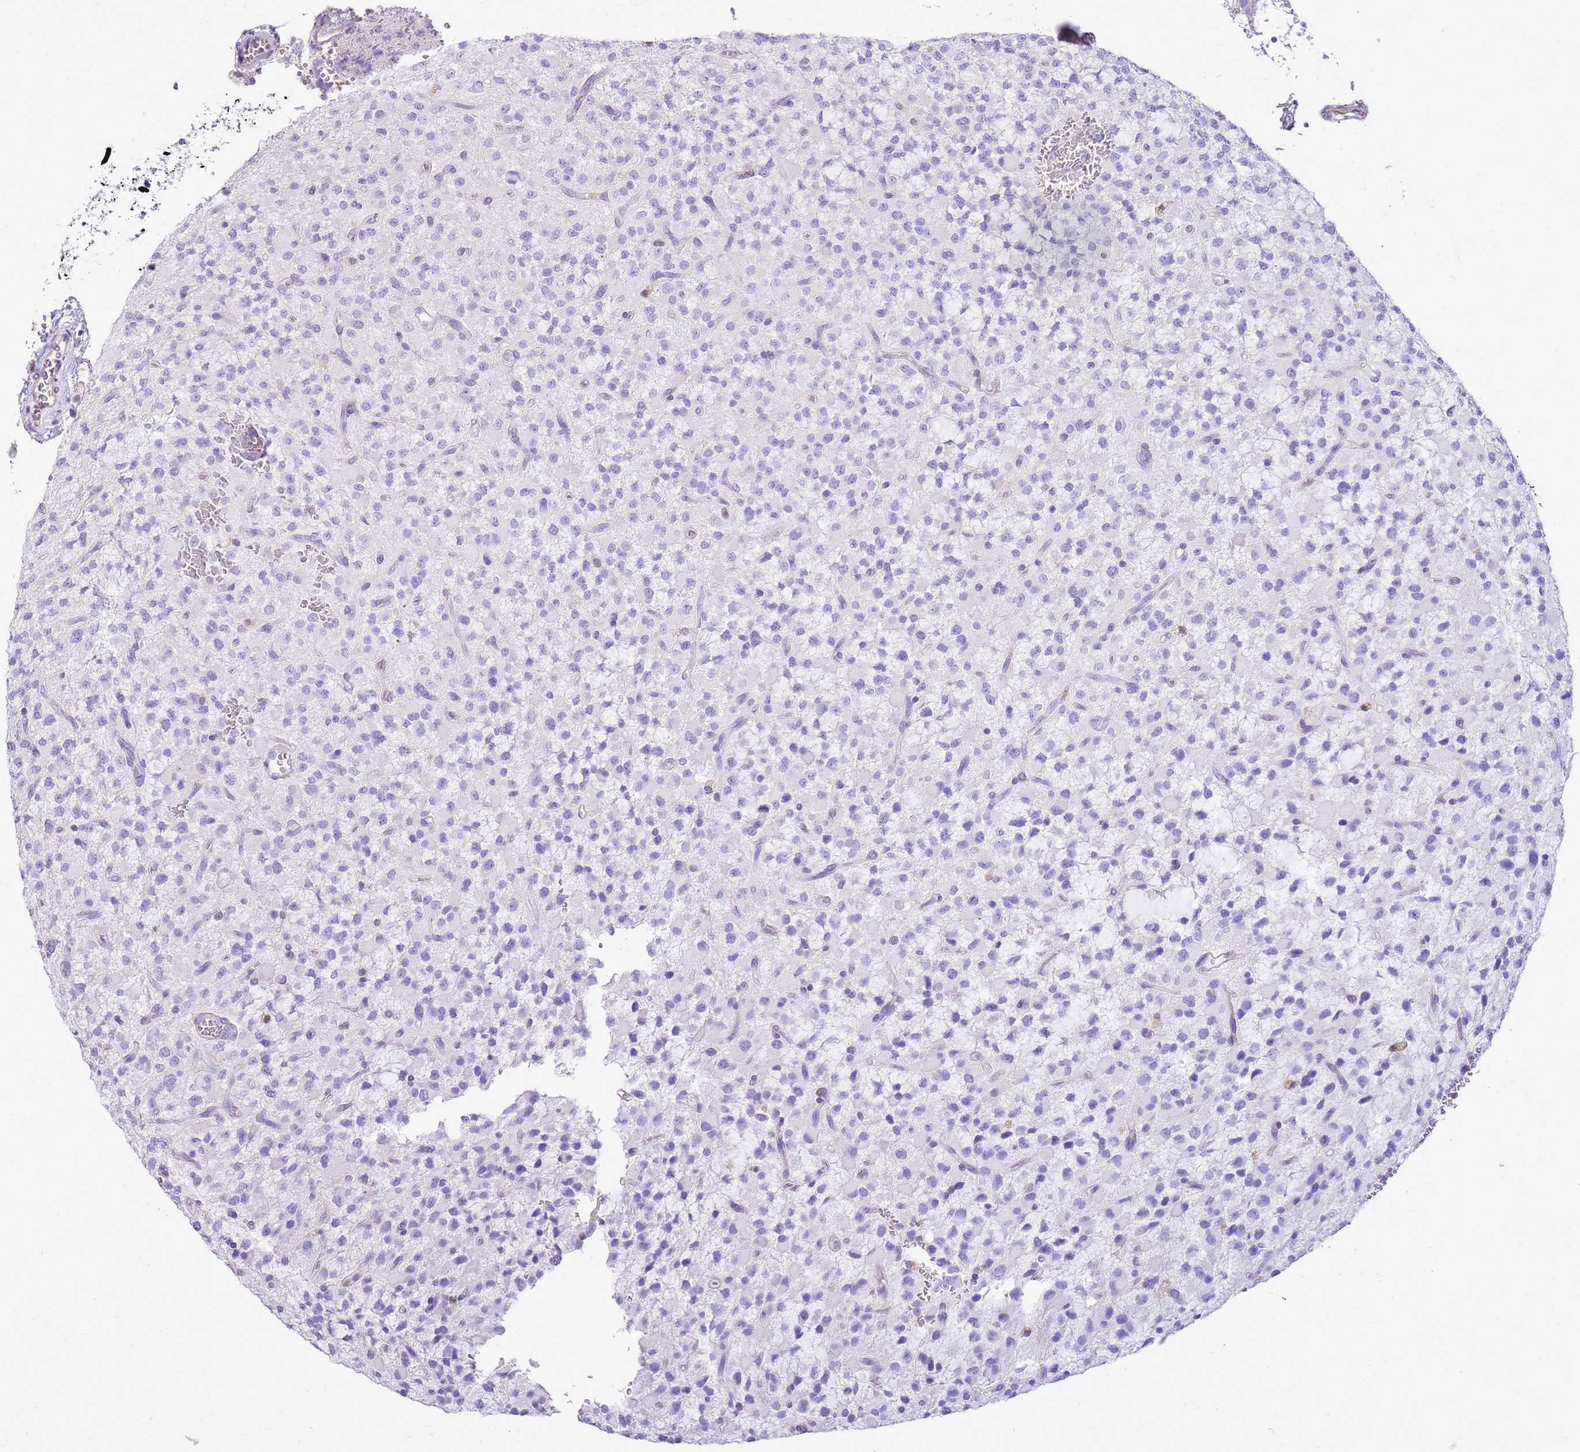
{"staining": {"intensity": "negative", "quantity": "none", "location": "none"}, "tissue": "glioma", "cell_type": "Tumor cells", "image_type": "cancer", "snomed": [{"axis": "morphology", "description": "Glioma, malignant, High grade"}, {"axis": "topography", "description": "Brain"}], "caption": "IHC of malignant glioma (high-grade) shows no positivity in tumor cells.", "gene": "SULT1E1", "patient": {"sex": "male", "age": 34}}